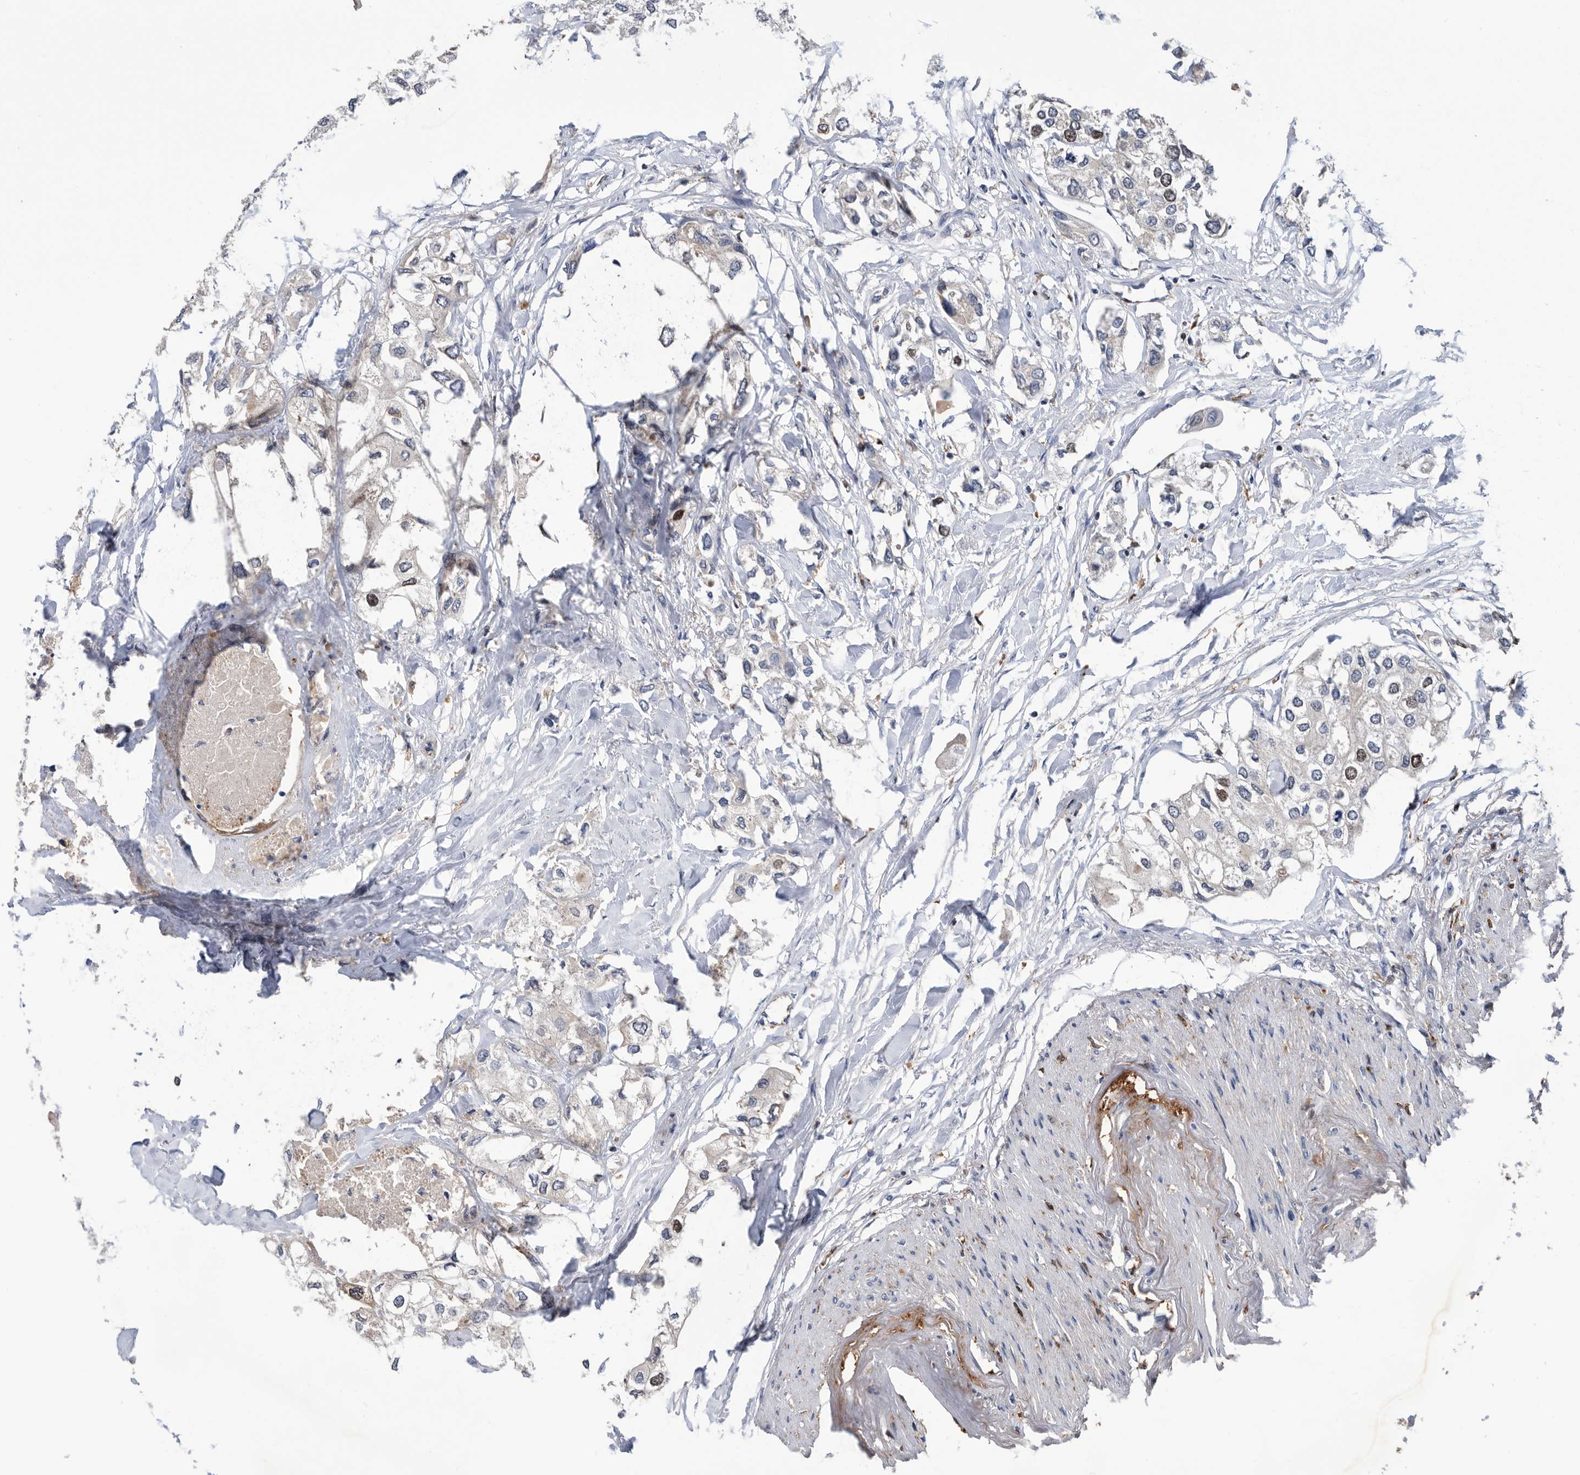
{"staining": {"intensity": "moderate", "quantity": "<25%", "location": "nuclear"}, "tissue": "urothelial cancer", "cell_type": "Tumor cells", "image_type": "cancer", "snomed": [{"axis": "morphology", "description": "Urothelial carcinoma, High grade"}, {"axis": "topography", "description": "Urinary bladder"}], "caption": "This is a histology image of IHC staining of urothelial cancer, which shows moderate positivity in the nuclear of tumor cells.", "gene": "ATAD2", "patient": {"sex": "male", "age": 64}}